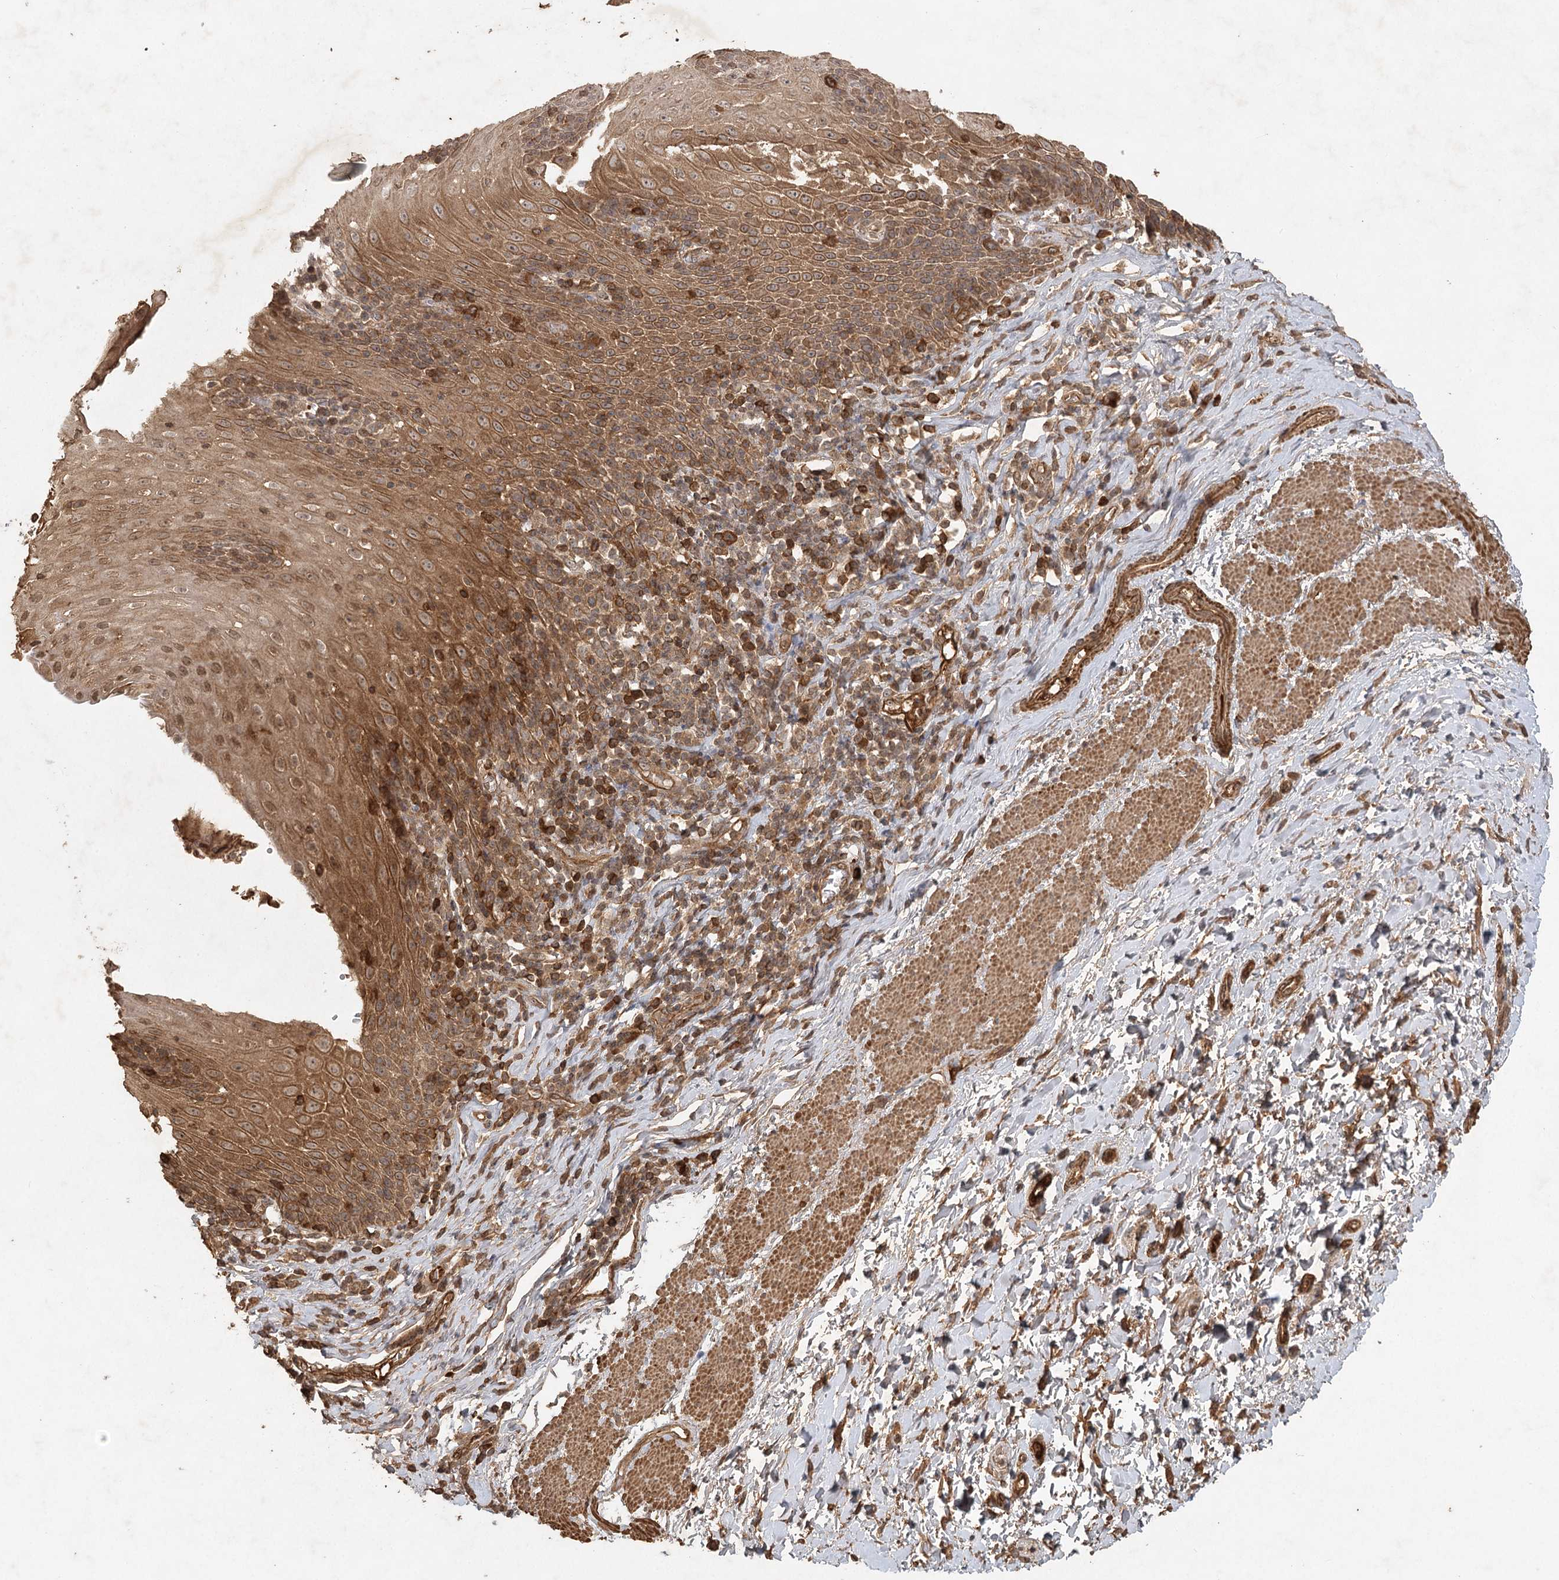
{"staining": {"intensity": "moderate", "quantity": ">75%", "location": "cytoplasmic/membranous"}, "tissue": "esophagus", "cell_type": "Squamous epithelial cells", "image_type": "normal", "snomed": [{"axis": "morphology", "description": "Normal tissue, NOS"}, {"axis": "topography", "description": "Esophagus"}], "caption": "DAB immunohistochemical staining of unremarkable human esophagus shows moderate cytoplasmic/membranous protein positivity in about >75% of squamous epithelial cells.", "gene": "ARL13A", "patient": {"sex": "female", "age": 61}}